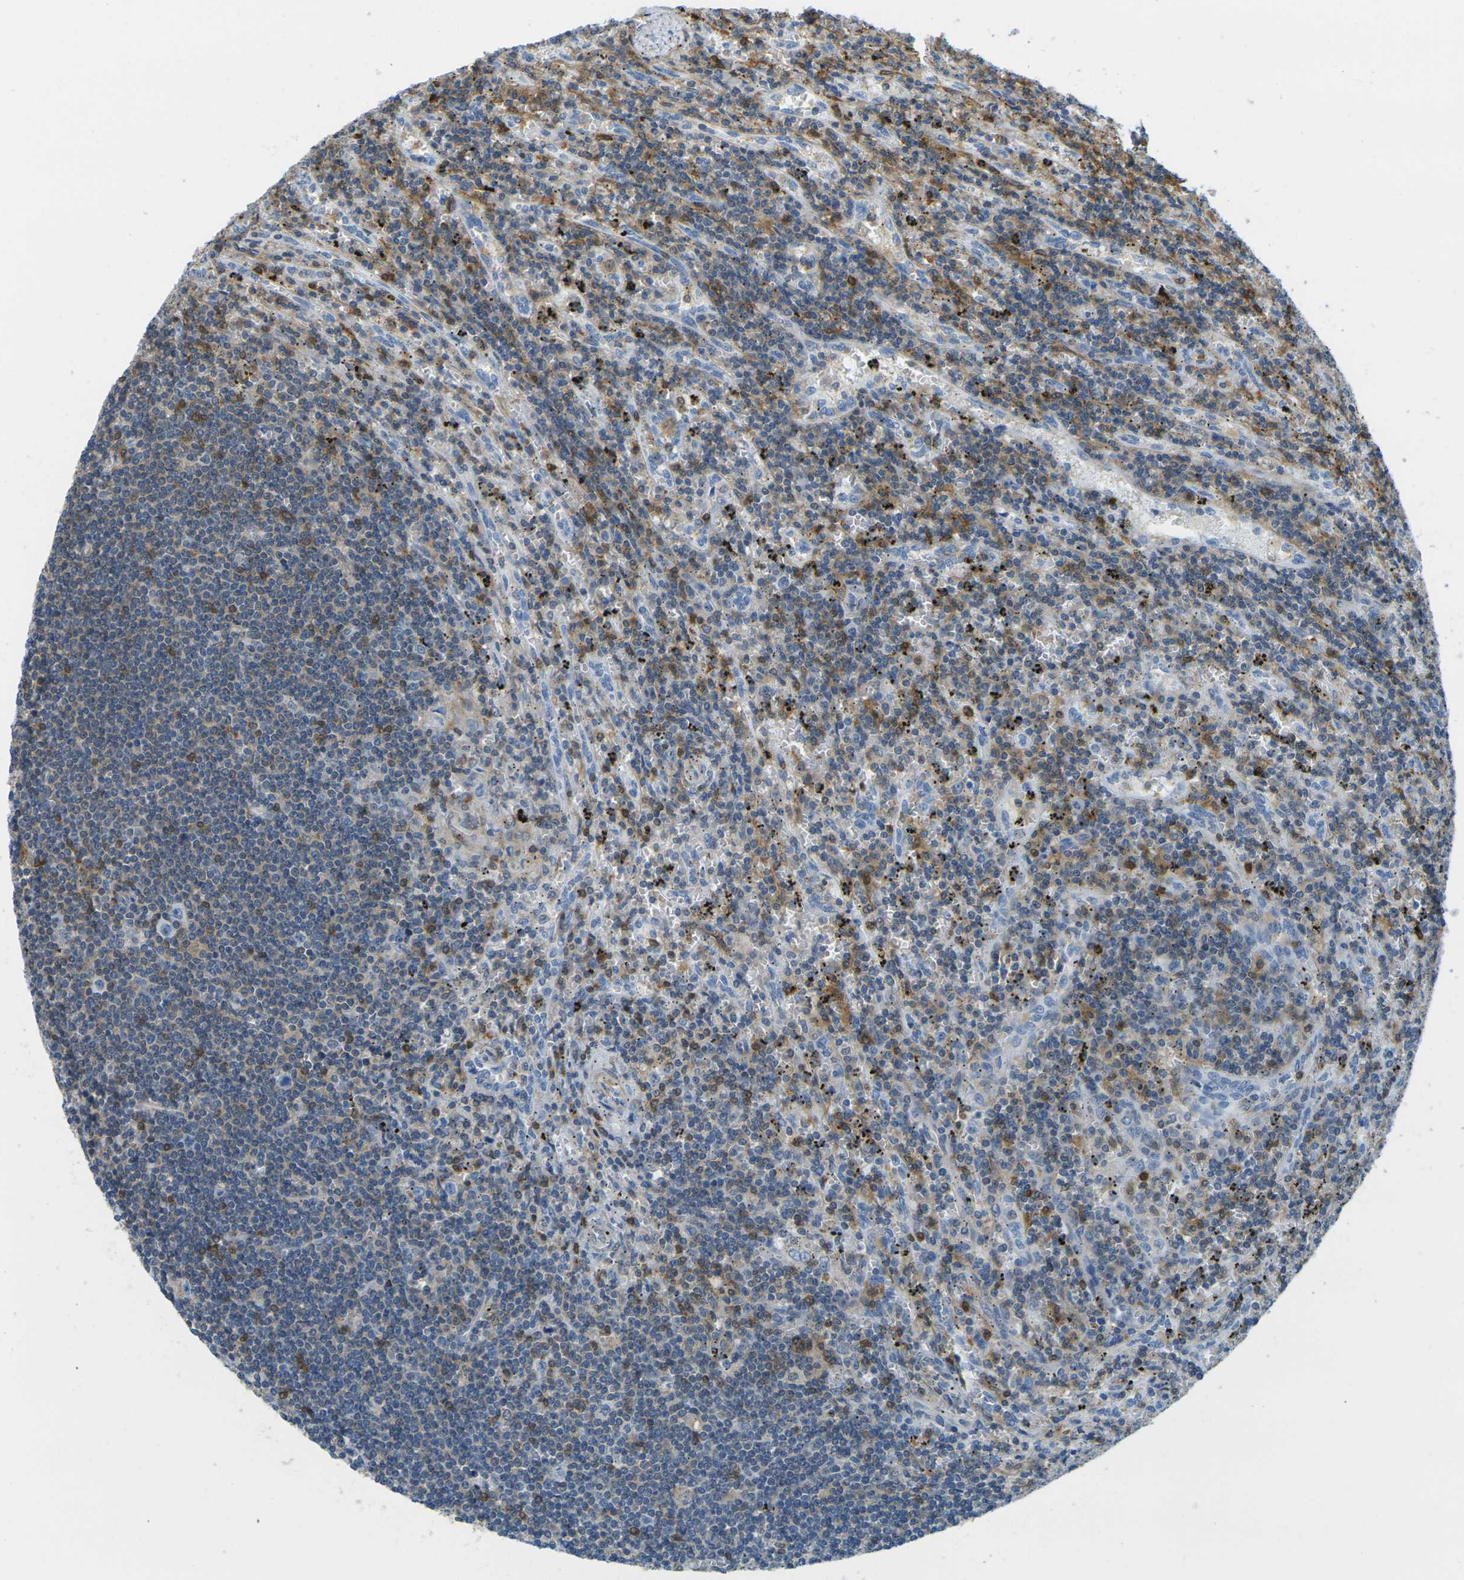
{"staining": {"intensity": "moderate", "quantity": "25%-75%", "location": "cytoplasmic/membranous"}, "tissue": "lymphoma", "cell_type": "Tumor cells", "image_type": "cancer", "snomed": [{"axis": "morphology", "description": "Malignant lymphoma, non-Hodgkin's type, Low grade"}, {"axis": "topography", "description": "Spleen"}], "caption": "Immunohistochemical staining of lymphoma shows moderate cytoplasmic/membranous protein positivity in approximately 25%-75% of tumor cells.", "gene": "LASP1", "patient": {"sex": "male", "age": 76}}